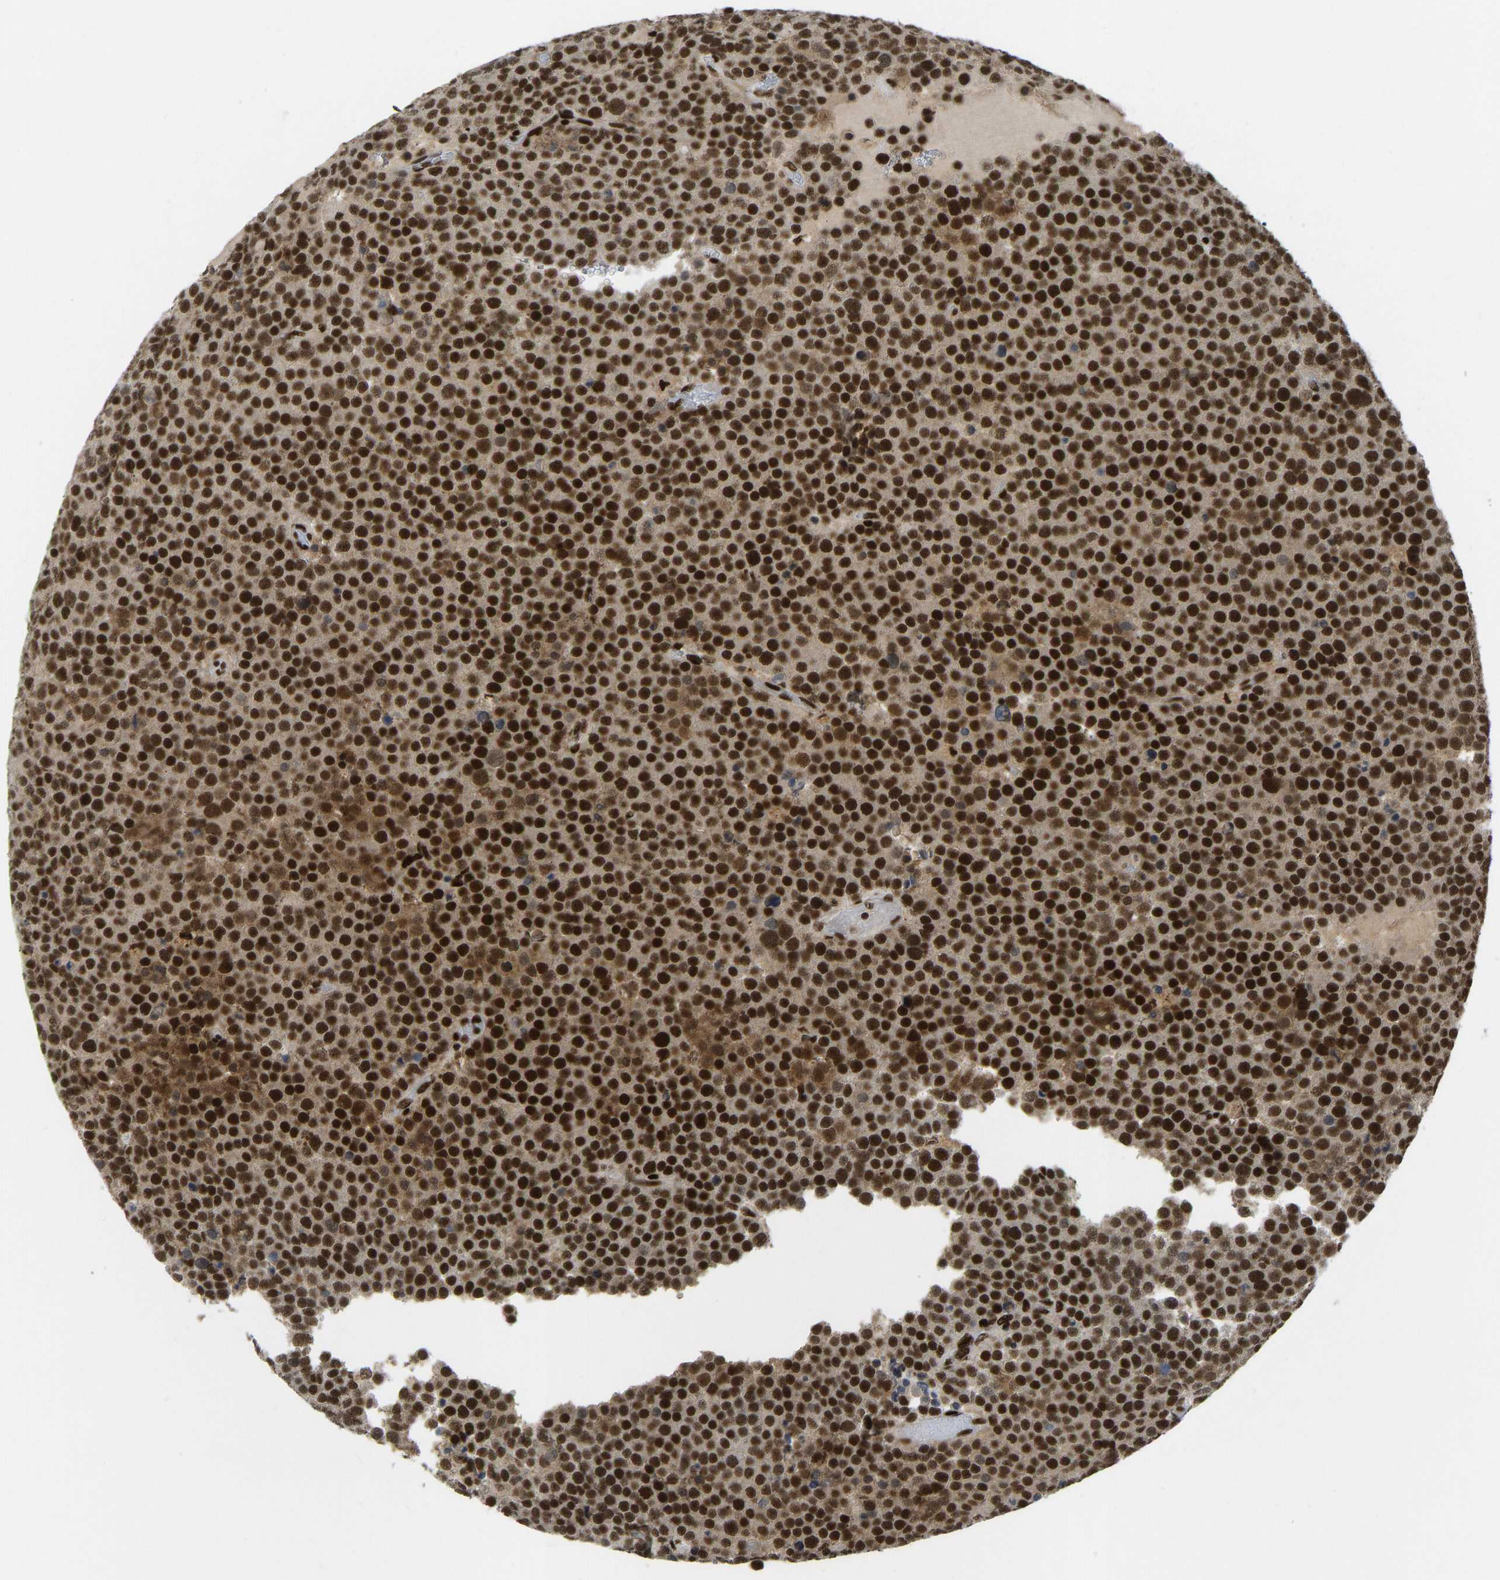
{"staining": {"intensity": "strong", "quantity": ">75%", "location": "cytoplasmic/membranous,nuclear"}, "tissue": "testis cancer", "cell_type": "Tumor cells", "image_type": "cancer", "snomed": [{"axis": "morphology", "description": "Normal tissue, NOS"}, {"axis": "morphology", "description": "Seminoma, NOS"}, {"axis": "topography", "description": "Testis"}], "caption": "There is high levels of strong cytoplasmic/membranous and nuclear positivity in tumor cells of testis seminoma, as demonstrated by immunohistochemical staining (brown color).", "gene": "FOXK1", "patient": {"sex": "male", "age": 71}}